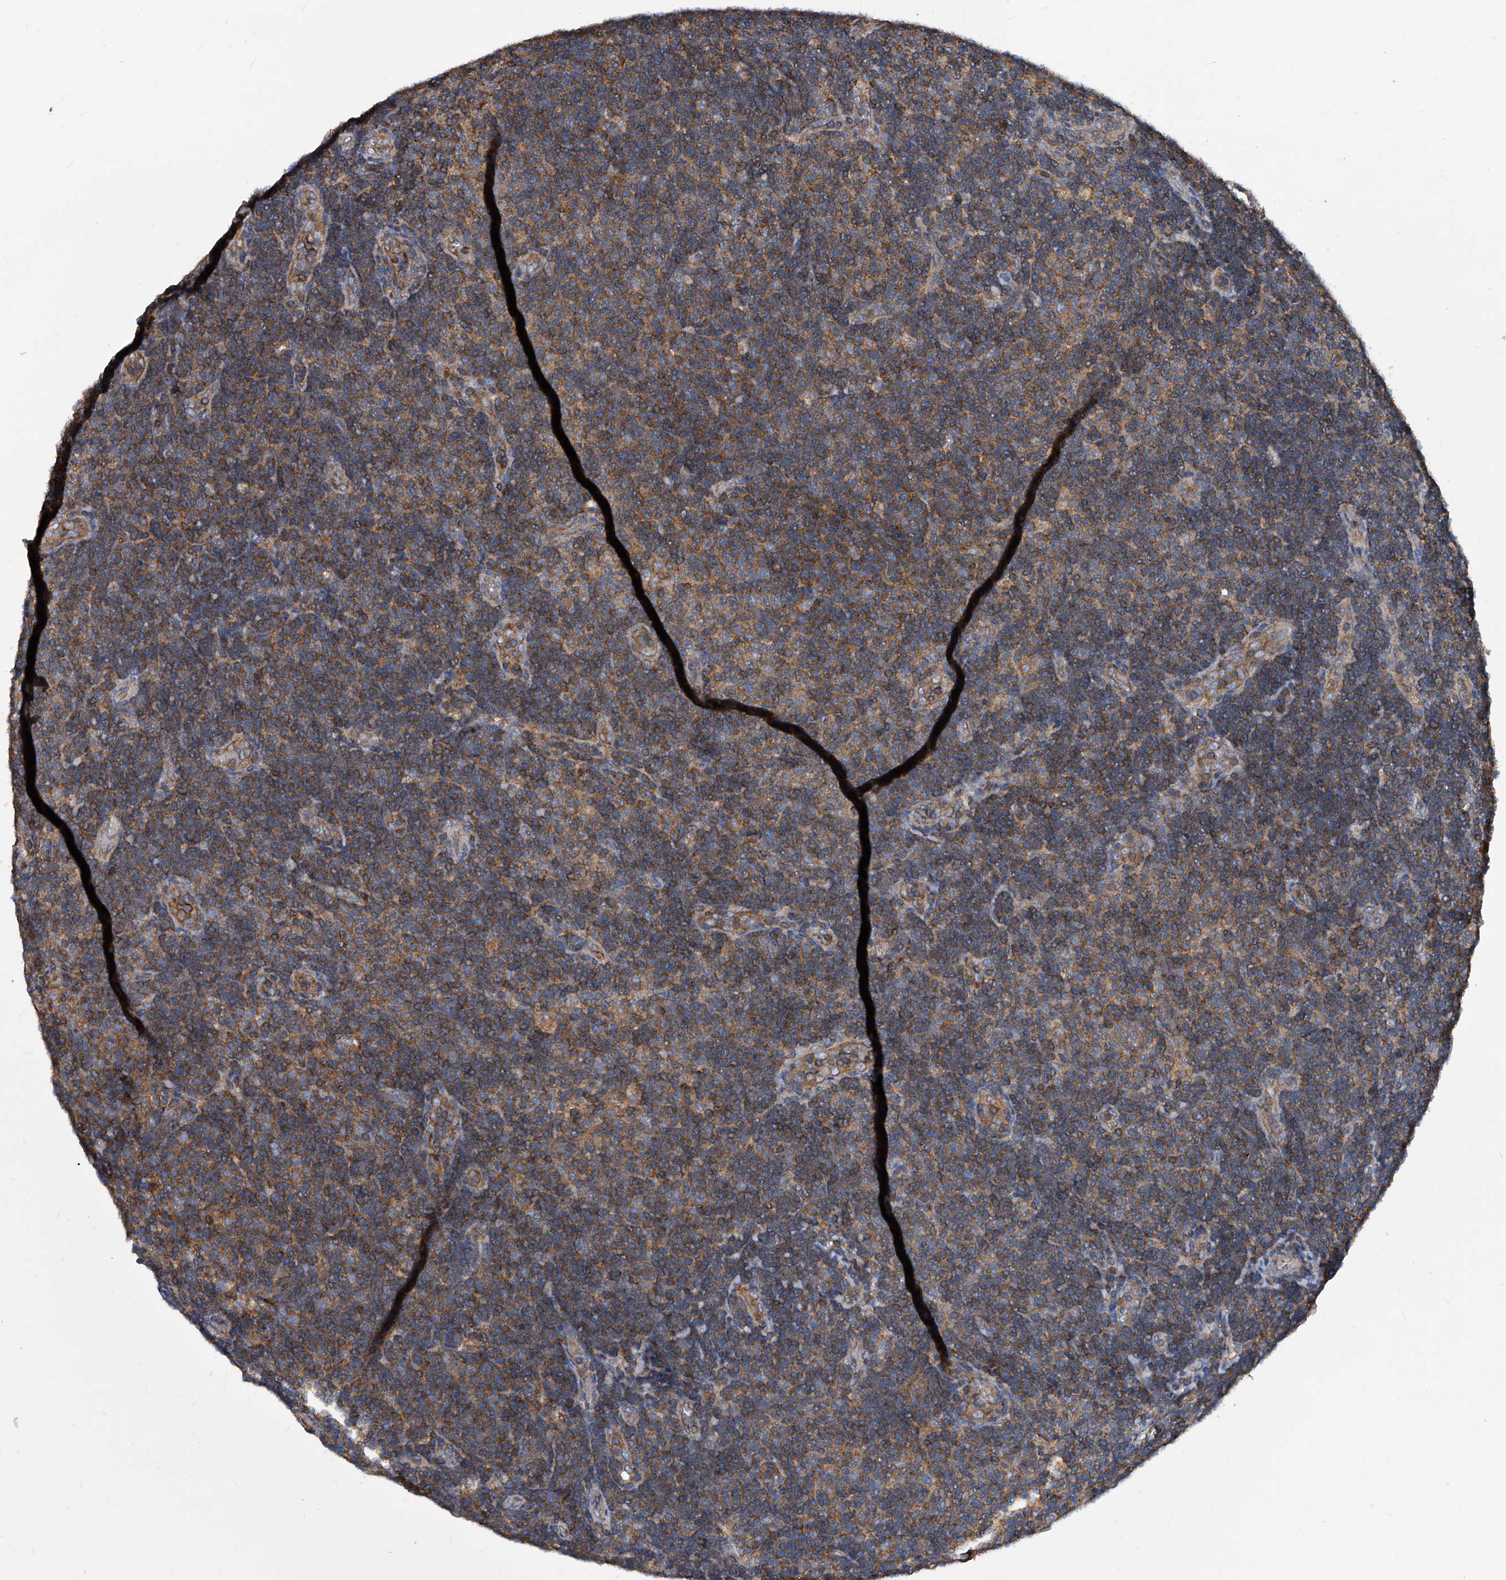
{"staining": {"intensity": "strong", "quantity": "25%-75%", "location": "cytoplasmic/membranous"}, "tissue": "lymphoma", "cell_type": "Tumor cells", "image_type": "cancer", "snomed": [{"axis": "morphology", "description": "Malignant lymphoma, non-Hodgkin's type, Low grade"}, {"axis": "topography", "description": "Lymph node"}], "caption": "Immunohistochemistry (IHC) photomicrograph of malignant lymphoma, non-Hodgkin's type (low-grade) stained for a protein (brown), which shows high levels of strong cytoplasmic/membranous staining in approximately 25%-75% of tumor cells.", "gene": "ATG5", "patient": {"sex": "male", "age": 83}}